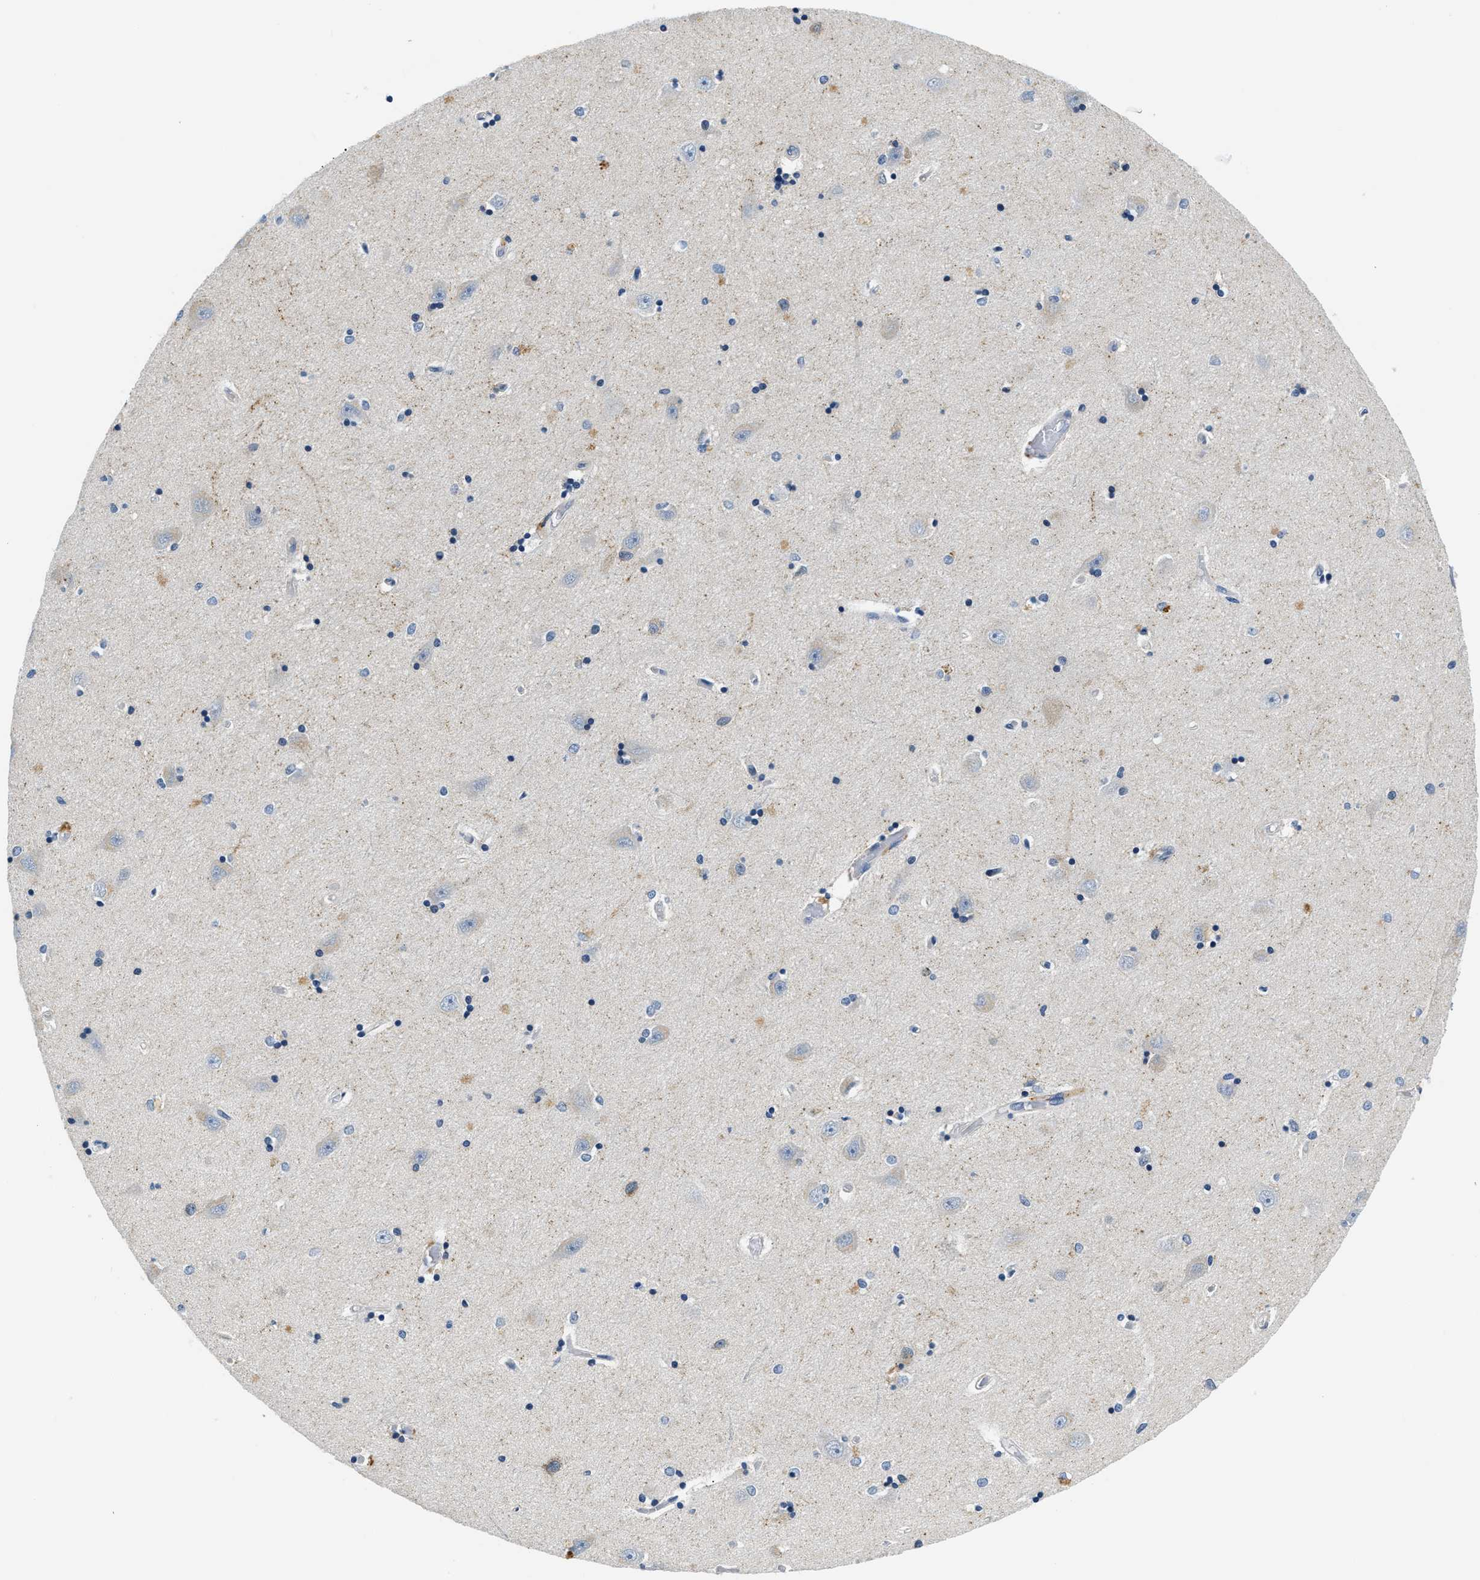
{"staining": {"intensity": "negative", "quantity": "none", "location": "none"}, "tissue": "hippocampus", "cell_type": "Glial cells", "image_type": "normal", "snomed": [{"axis": "morphology", "description": "Normal tissue, NOS"}, {"axis": "topography", "description": "Hippocampus"}], "caption": "A high-resolution micrograph shows IHC staining of unremarkable hippocampus, which reveals no significant staining in glial cells.", "gene": "SMAD4", "patient": {"sex": "male", "age": 45}}